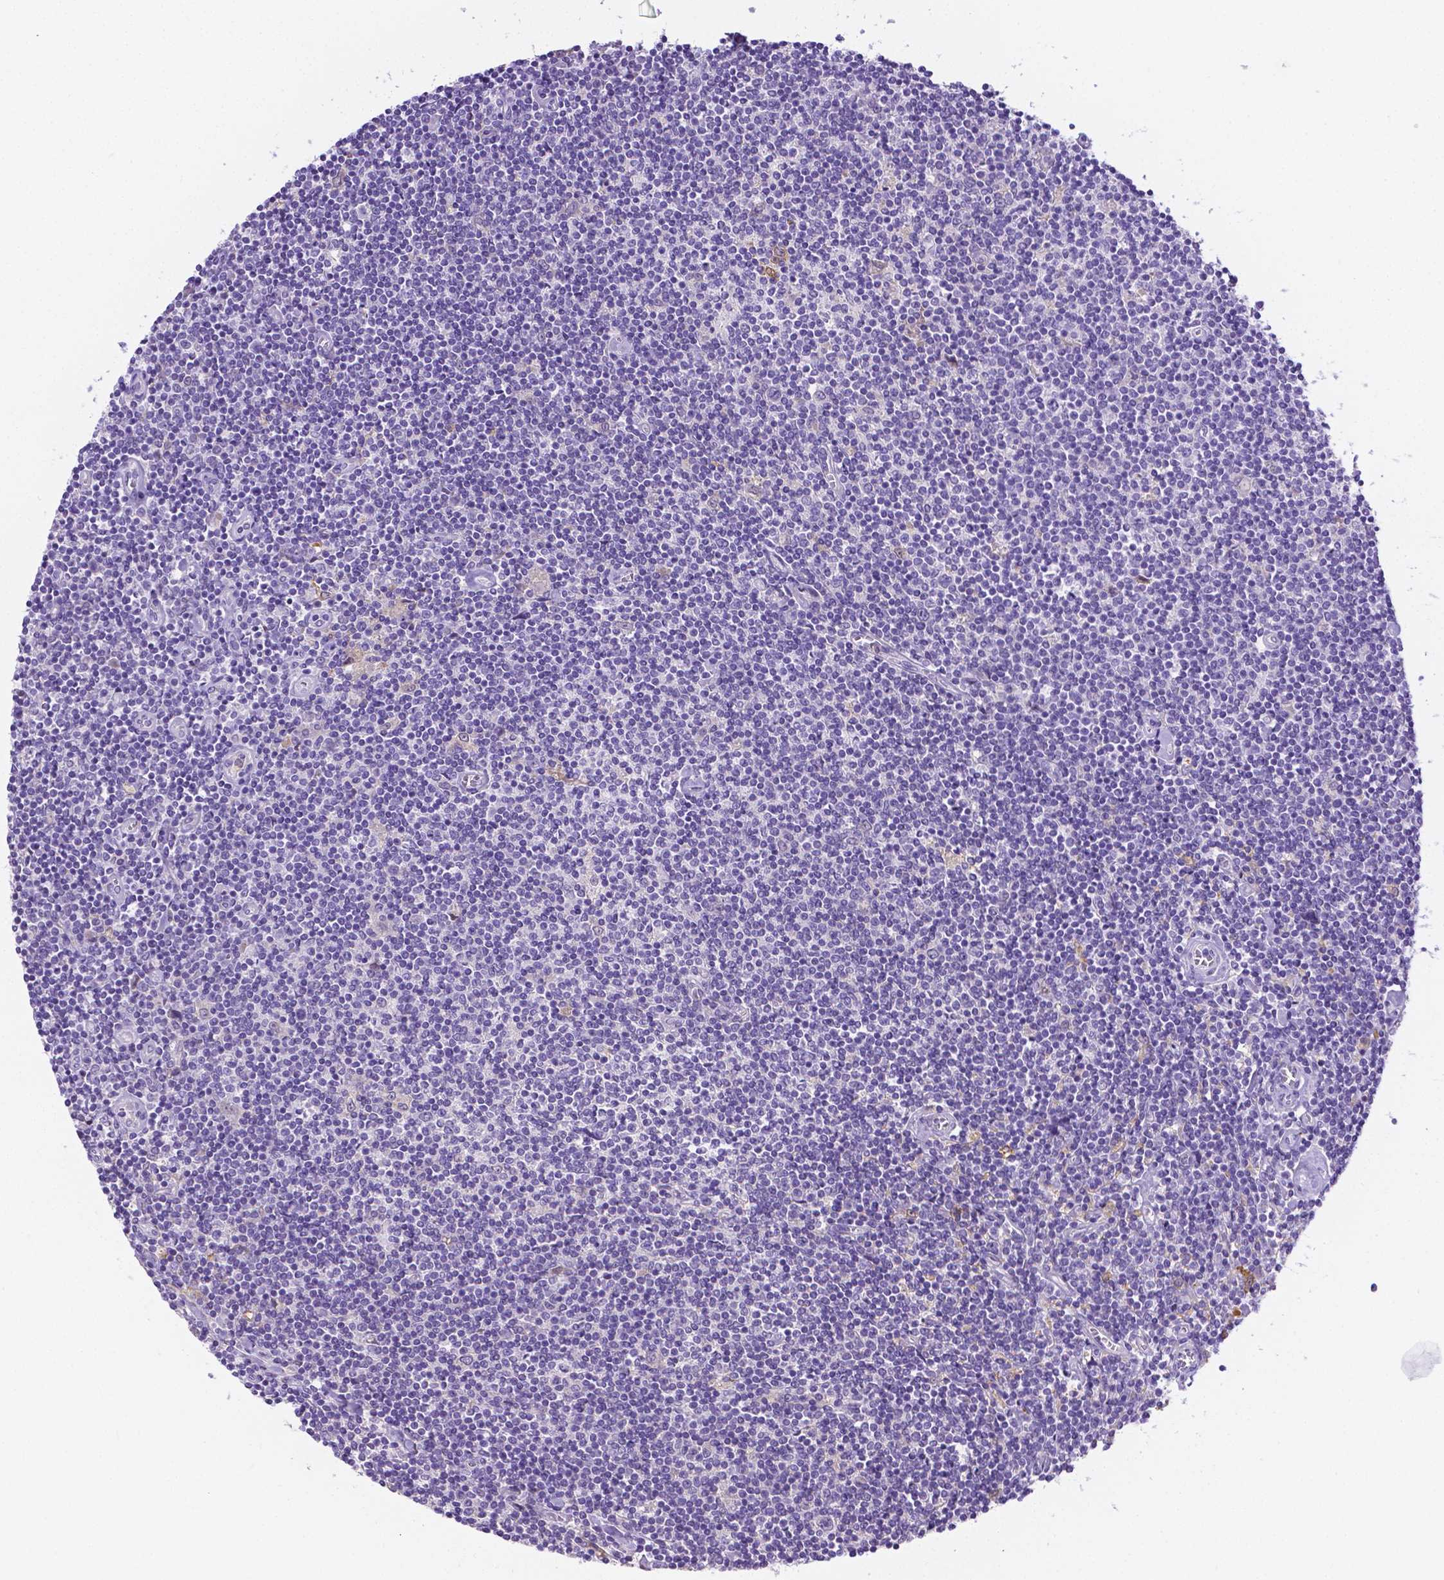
{"staining": {"intensity": "negative", "quantity": "none", "location": "none"}, "tissue": "lymphoma", "cell_type": "Tumor cells", "image_type": "cancer", "snomed": [{"axis": "morphology", "description": "Hodgkin's disease, NOS"}, {"axis": "topography", "description": "Lymph node"}], "caption": "IHC photomicrograph of human lymphoma stained for a protein (brown), which reveals no staining in tumor cells.", "gene": "NXPH2", "patient": {"sex": "male", "age": 40}}